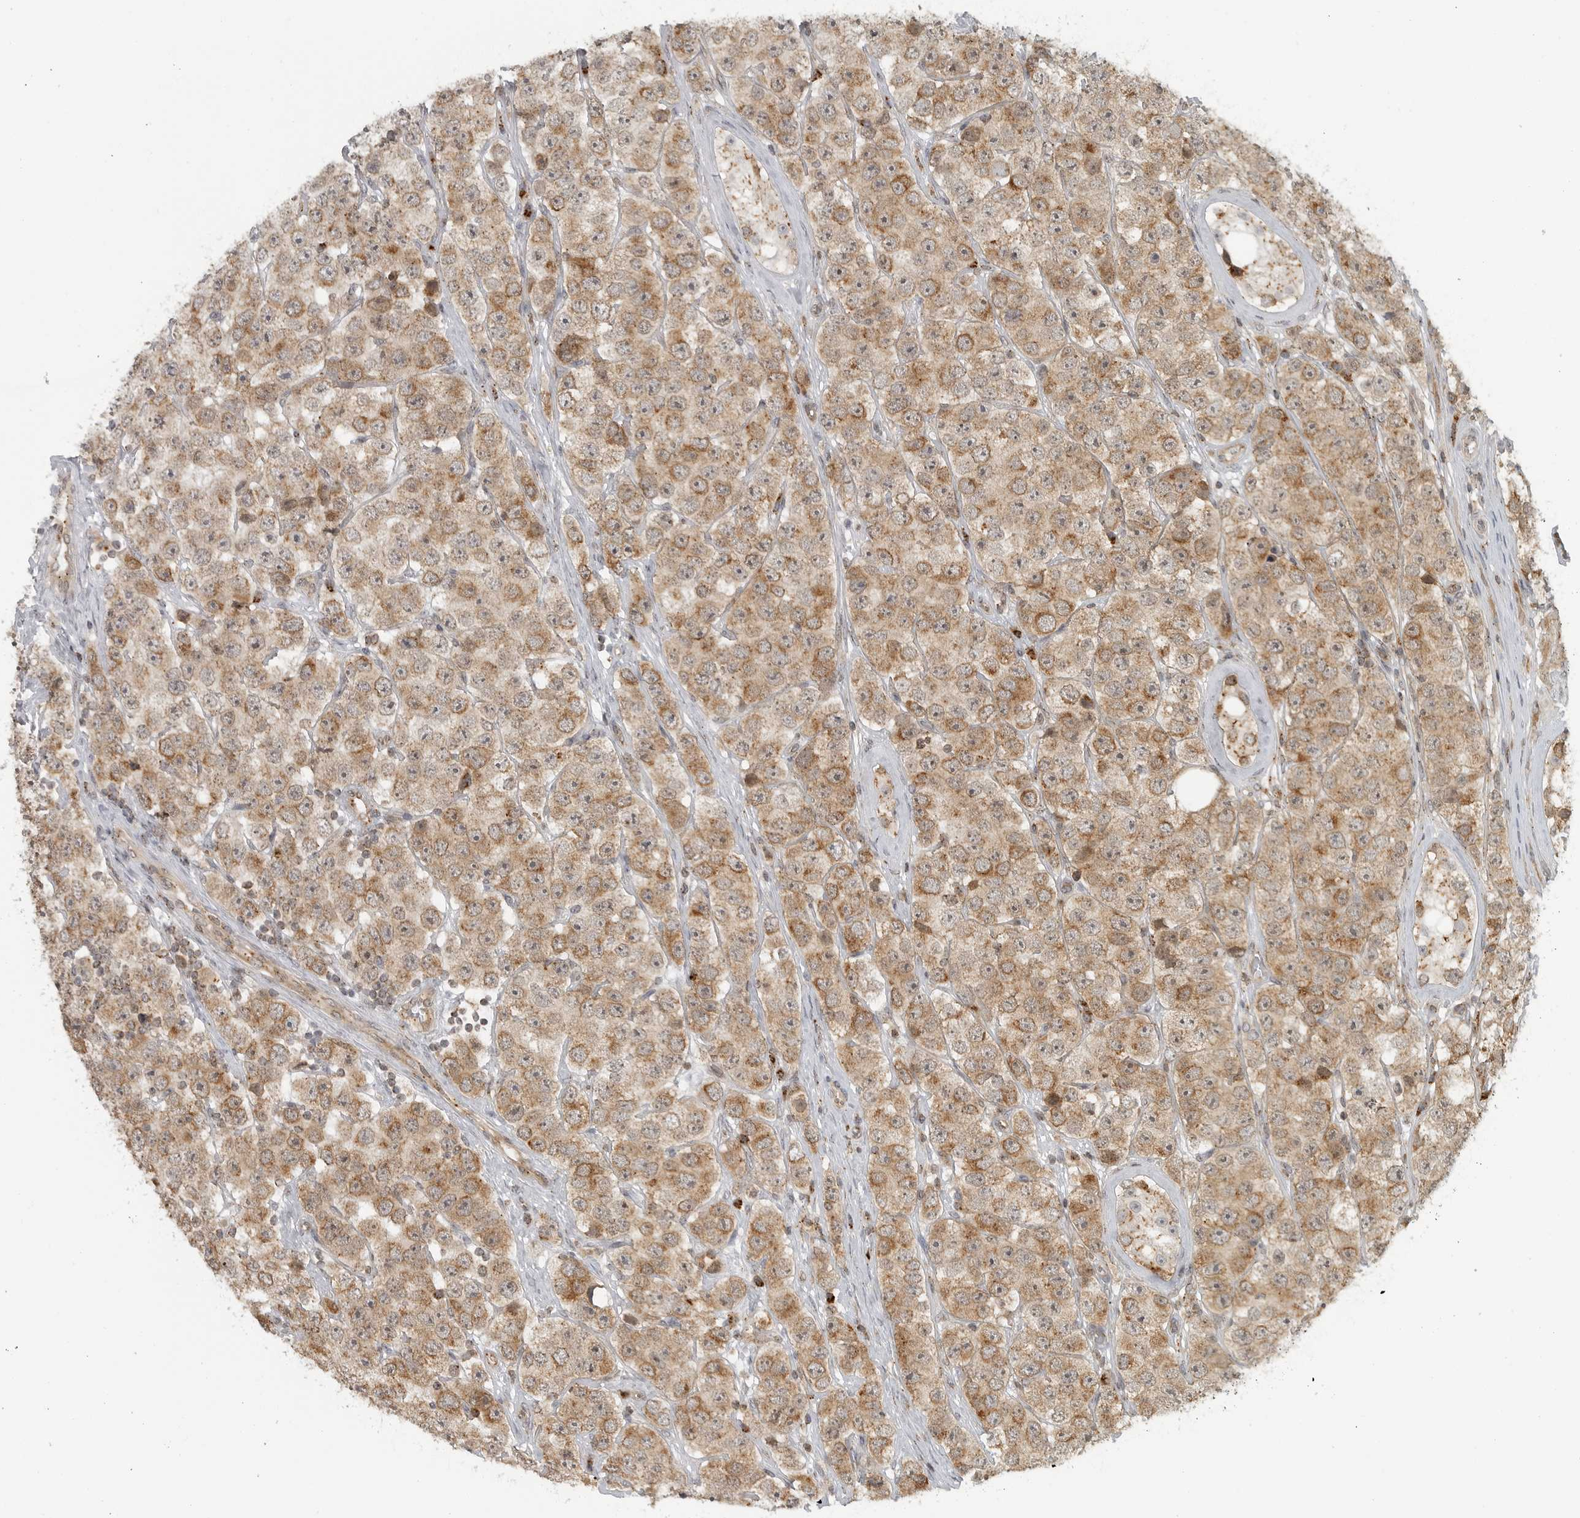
{"staining": {"intensity": "moderate", "quantity": ">75%", "location": "cytoplasmic/membranous"}, "tissue": "testis cancer", "cell_type": "Tumor cells", "image_type": "cancer", "snomed": [{"axis": "morphology", "description": "Seminoma, NOS"}, {"axis": "topography", "description": "Testis"}], "caption": "Immunohistochemistry (DAB (3,3'-diaminobenzidine)) staining of testis seminoma shows moderate cytoplasmic/membranous protein positivity in approximately >75% of tumor cells. (DAB (3,3'-diaminobenzidine) IHC with brightfield microscopy, high magnification).", "gene": "COPA", "patient": {"sex": "male", "age": 28}}